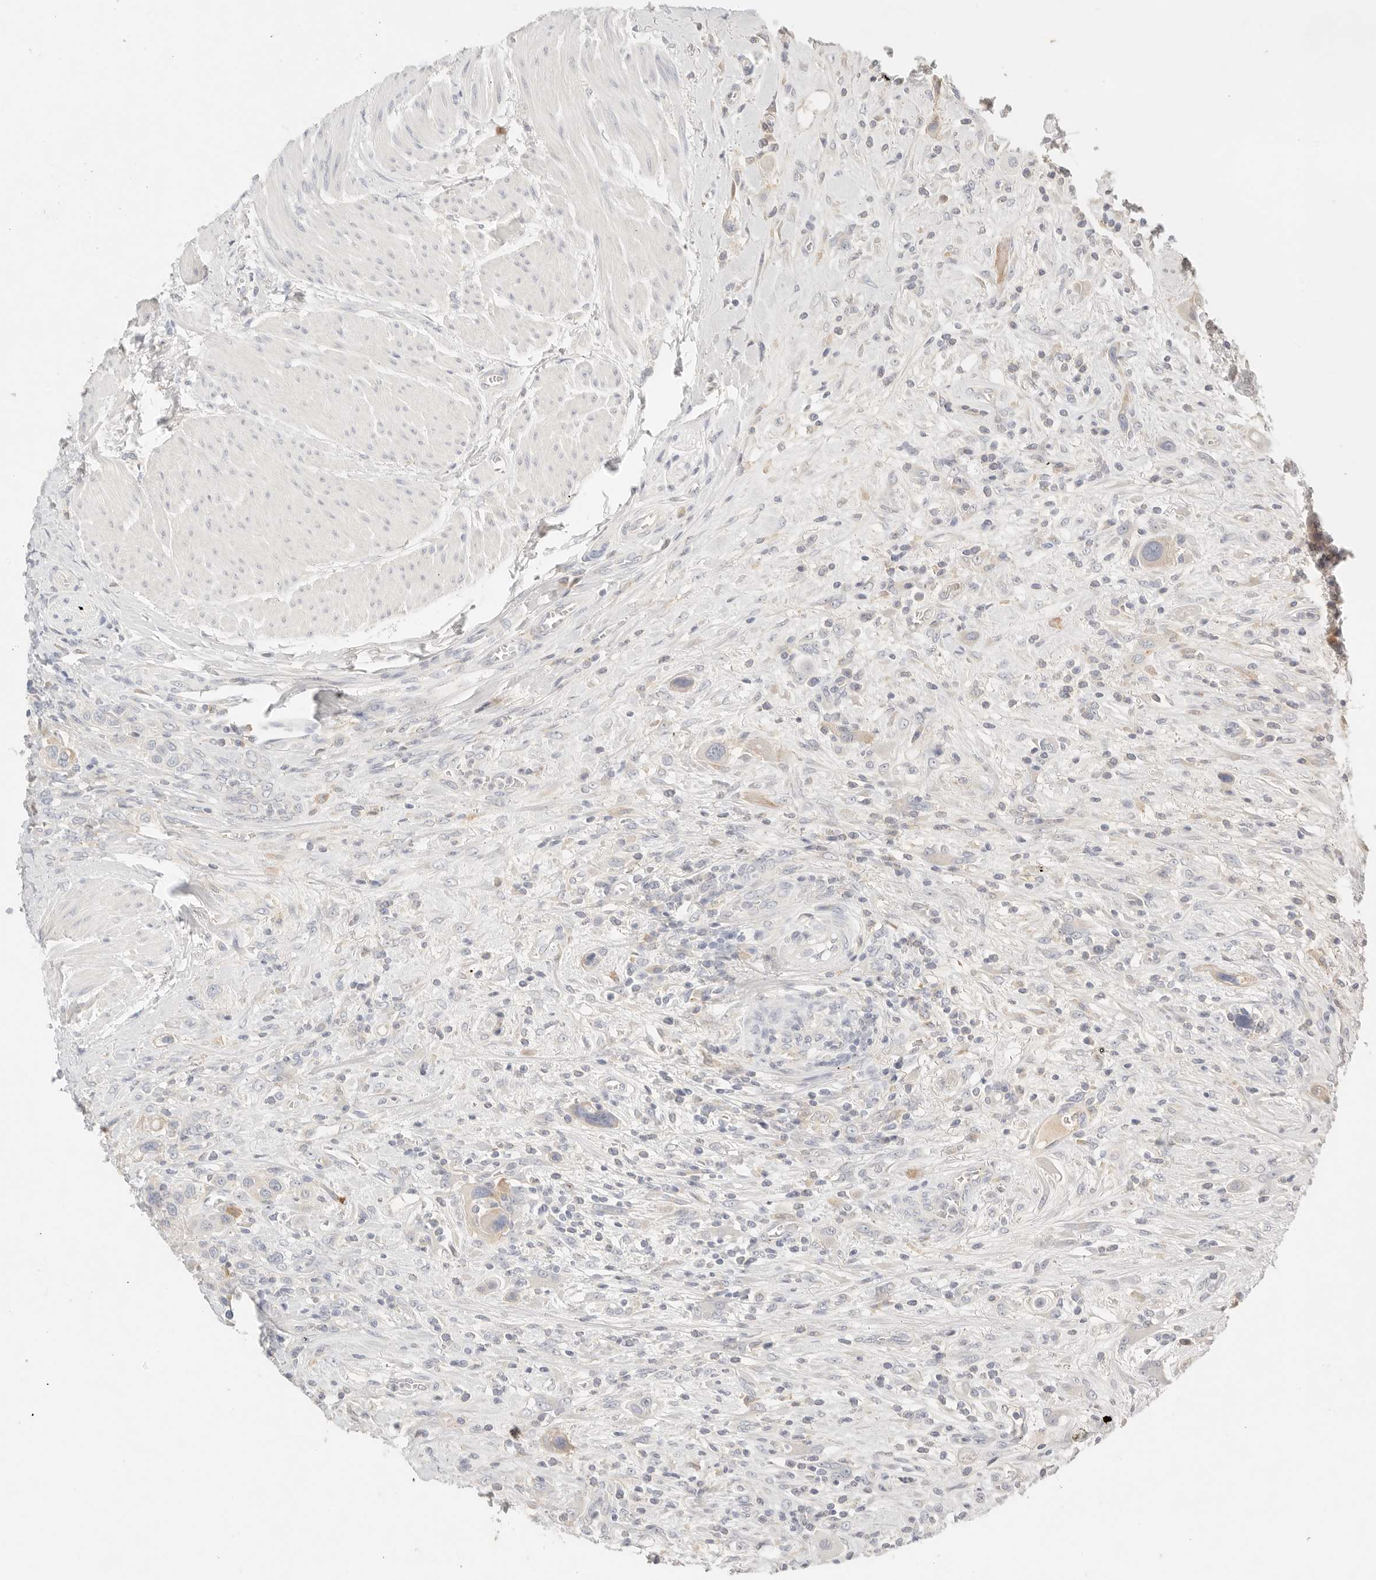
{"staining": {"intensity": "weak", "quantity": "<25%", "location": "cytoplasmic/membranous"}, "tissue": "urothelial cancer", "cell_type": "Tumor cells", "image_type": "cancer", "snomed": [{"axis": "morphology", "description": "Urothelial carcinoma, High grade"}, {"axis": "topography", "description": "Urinary bladder"}], "caption": "Histopathology image shows no significant protein positivity in tumor cells of high-grade urothelial carcinoma.", "gene": "CEP120", "patient": {"sex": "male", "age": 50}}